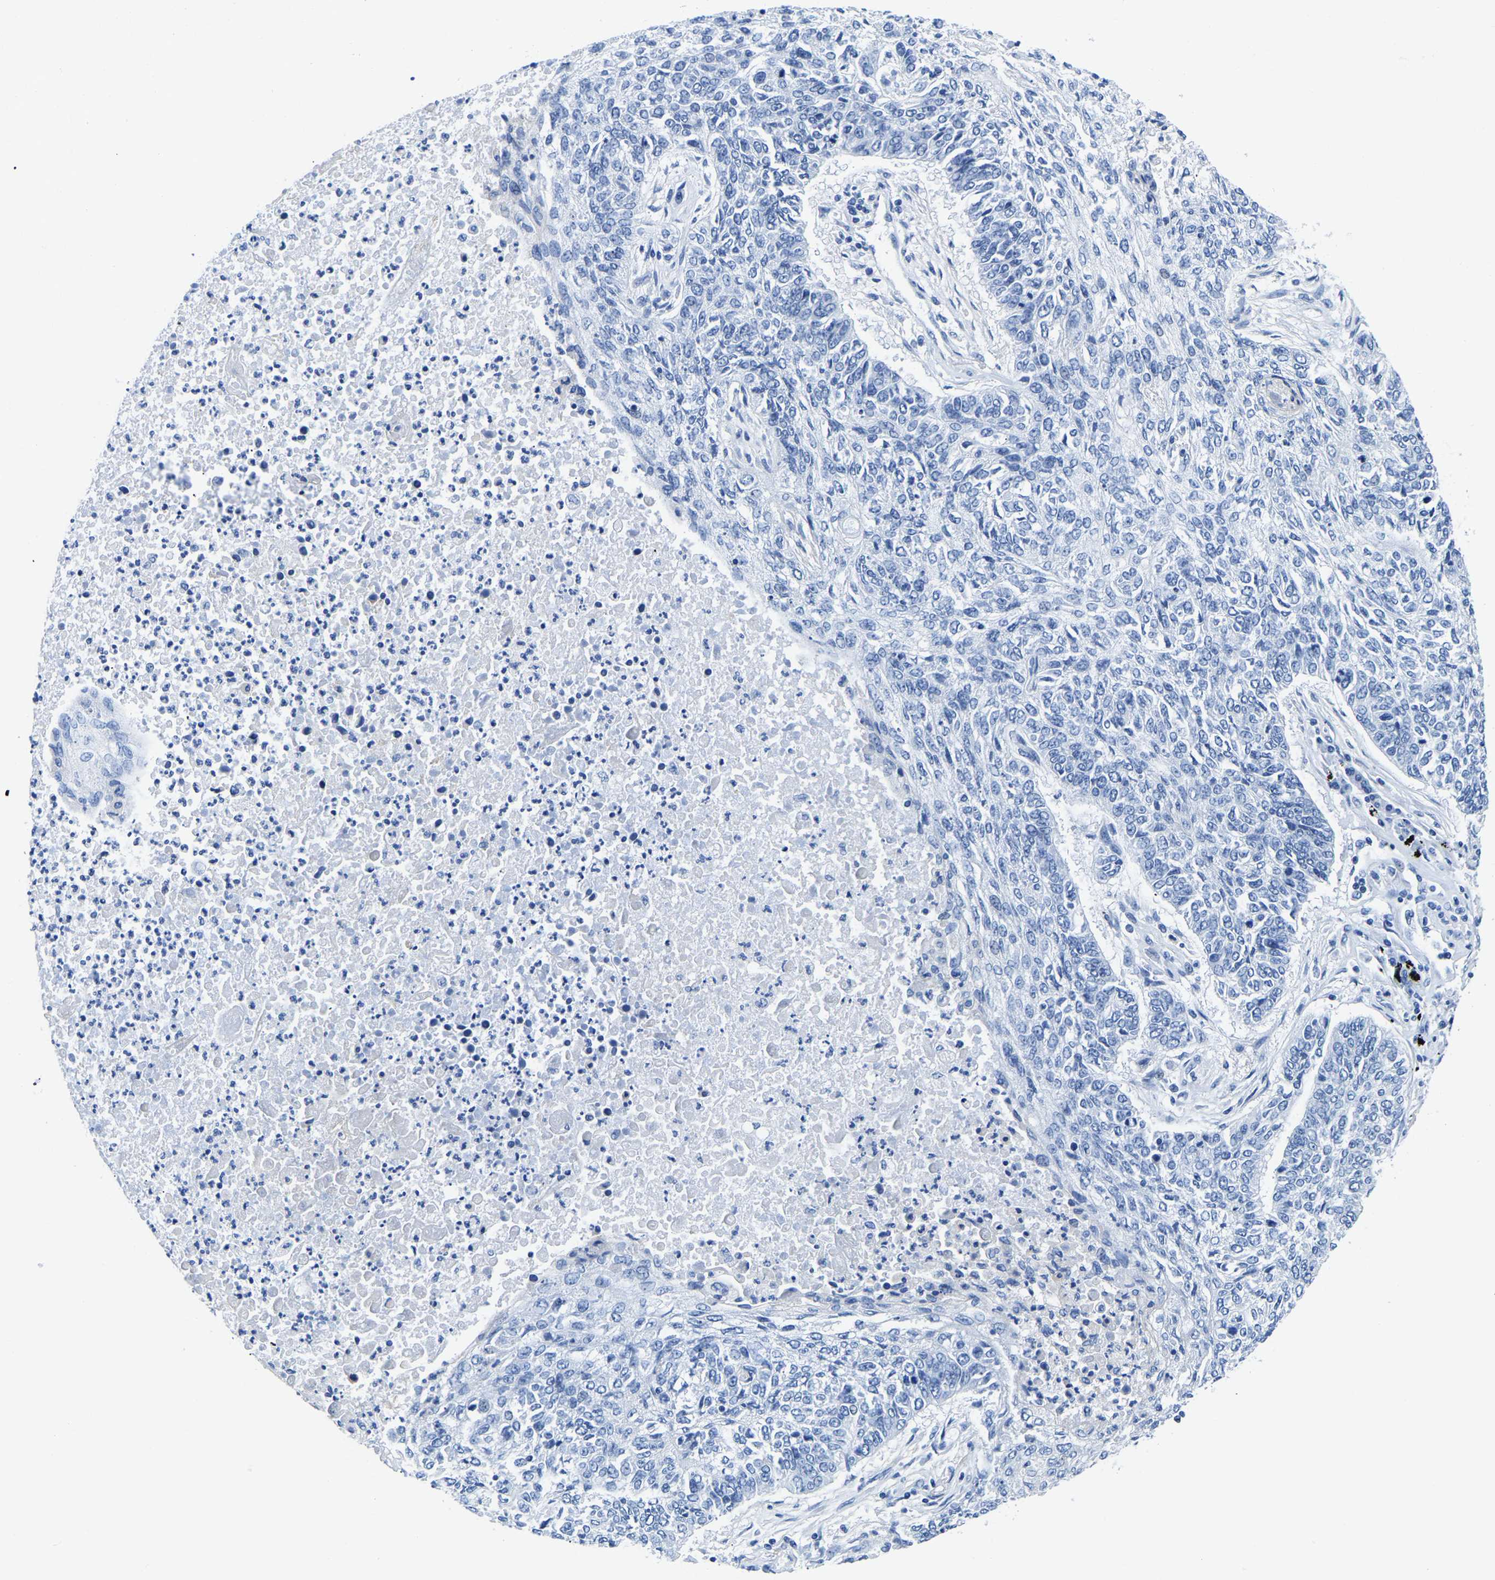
{"staining": {"intensity": "negative", "quantity": "none", "location": "none"}, "tissue": "lung cancer", "cell_type": "Tumor cells", "image_type": "cancer", "snomed": [{"axis": "morphology", "description": "Normal tissue, NOS"}, {"axis": "morphology", "description": "Squamous cell carcinoma, NOS"}, {"axis": "topography", "description": "Cartilage tissue"}, {"axis": "topography", "description": "Bronchus"}, {"axis": "topography", "description": "Lung"}], "caption": "DAB immunohistochemical staining of lung squamous cell carcinoma reveals no significant positivity in tumor cells. The staining was performed using DAB to visualize the protein expression in brown, while the nuclei were stained in blue with hematoxylin (Magnification: 20x).", "gene": "UPK3A", "patient": {"sex": "female", "age": 49}}